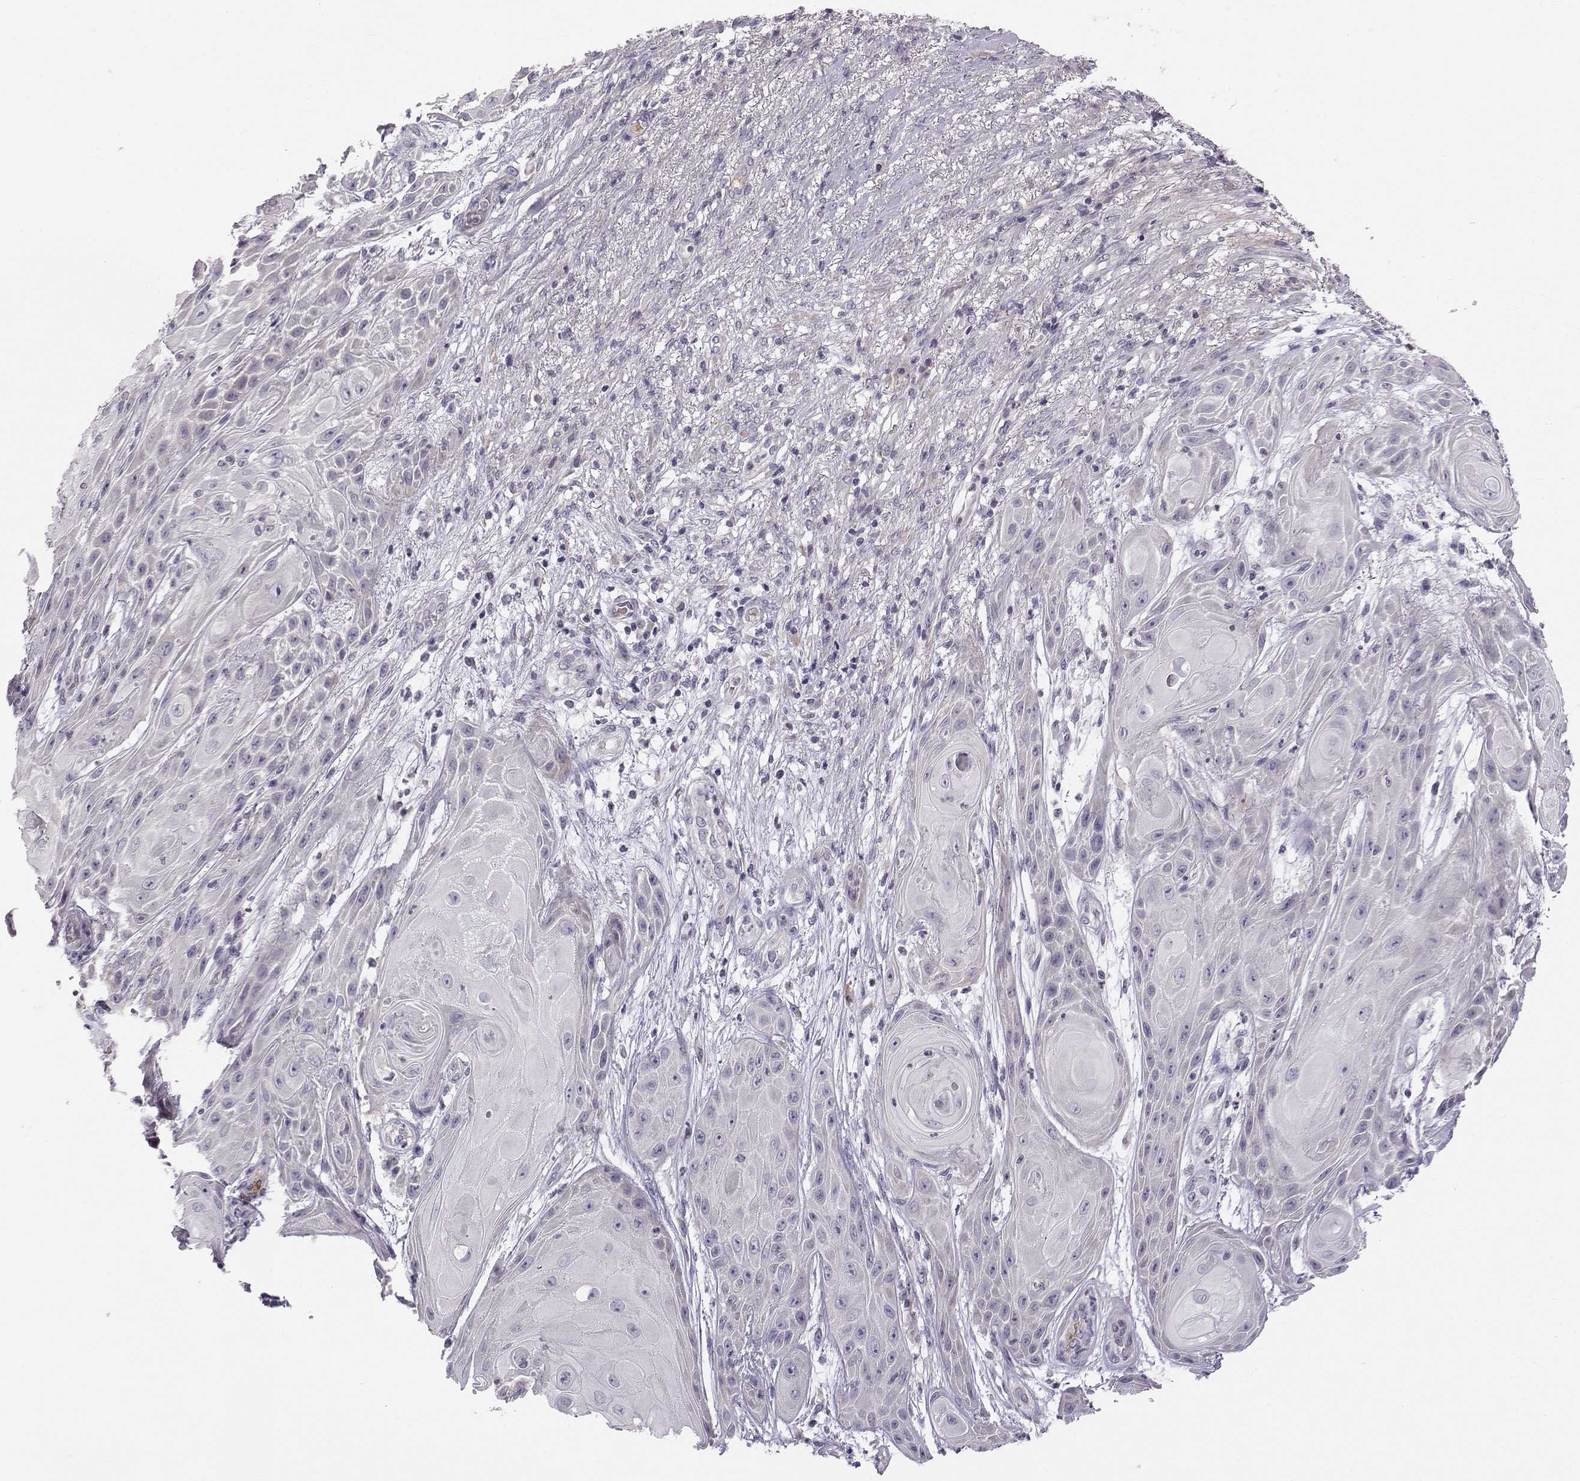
{"staining": {"intensity": "negative", "quantity": "none", "location": "none"}, "tissue": "skin cancer", "cell_type": "Tumor cells", "image_type": "cancer", "snomed": [{"axis": "morphology", "description": "Squamous cell carcinoma, NOS"}, {"axis": "topography", "description": "Skin"}], "caption": "The image reveals no staining of tumor cells in skin cancer.", "gene": "ACSL6", "patient": {"sex": "male", "age": 62}}